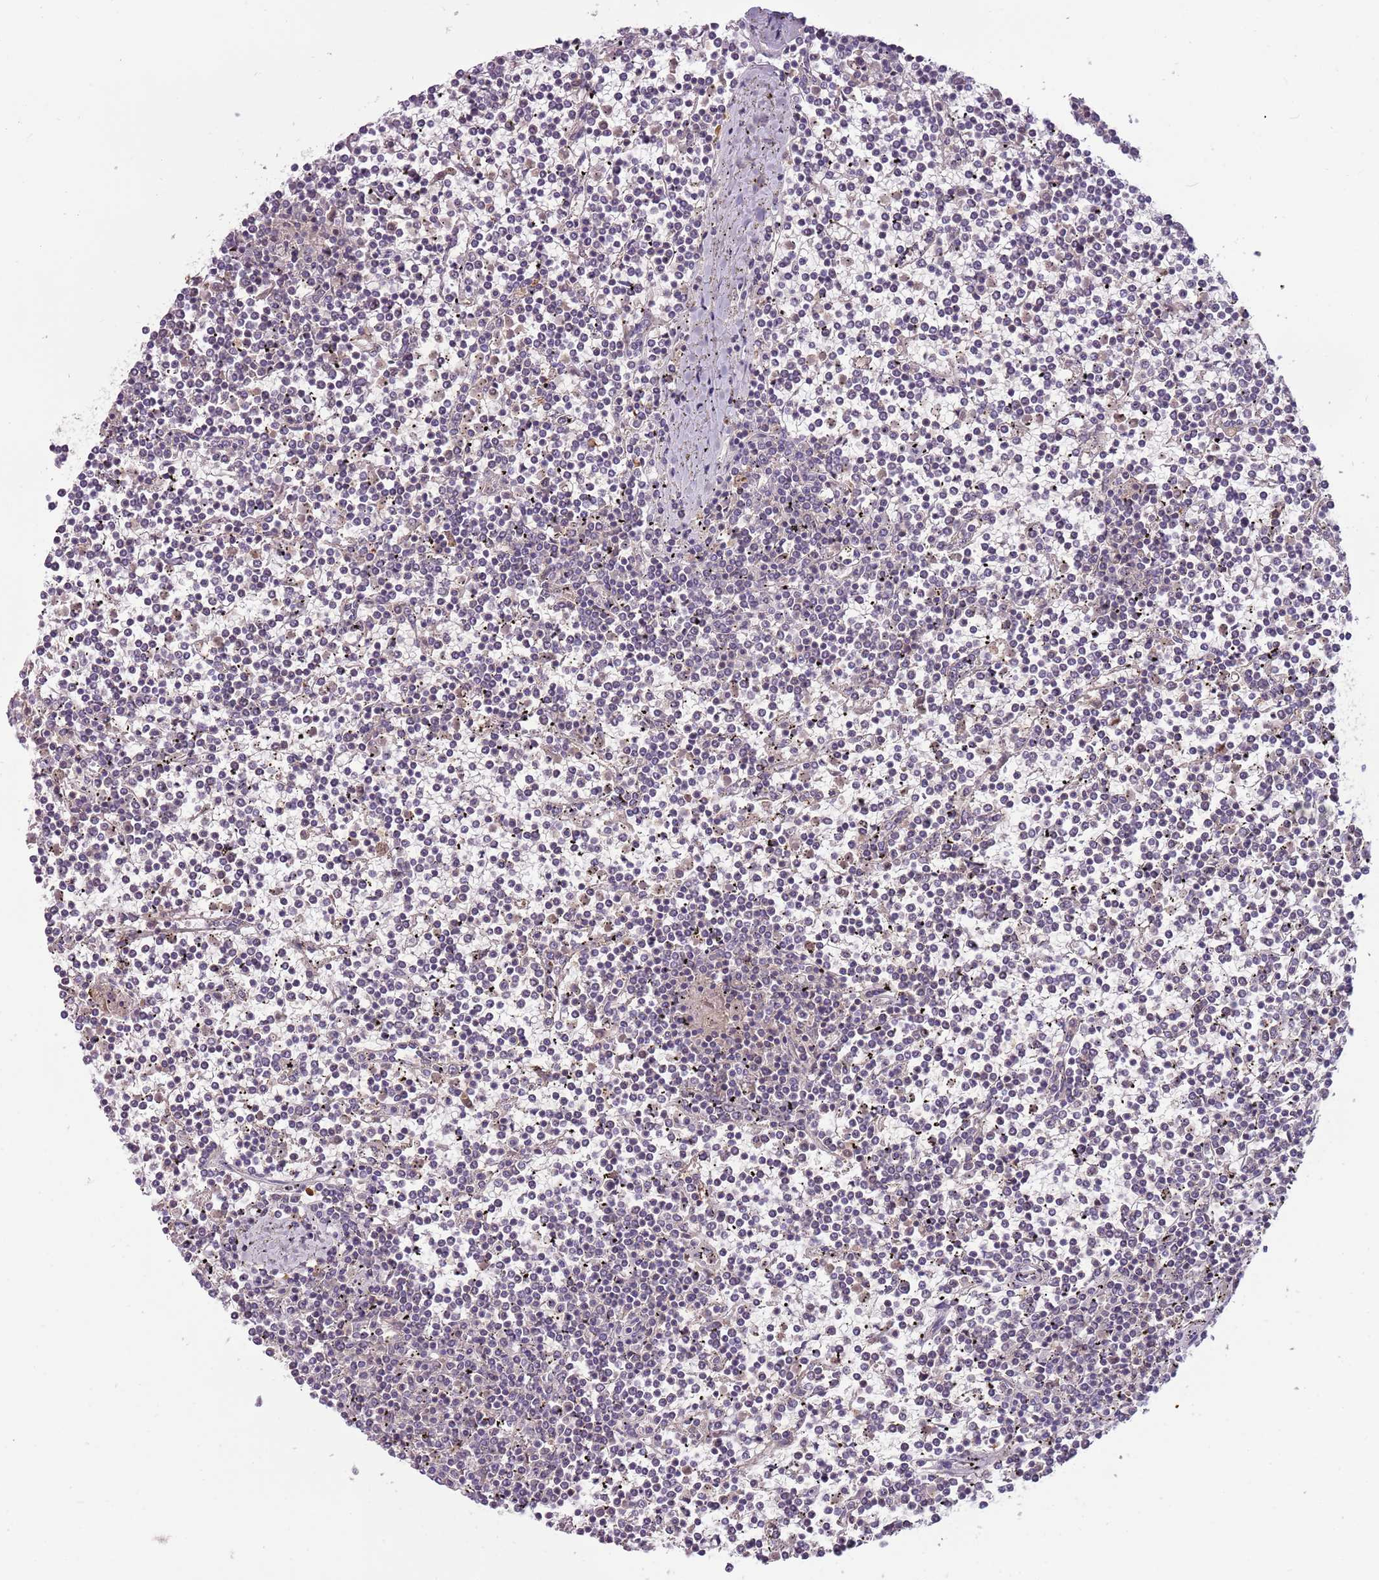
{"staining": {"intensity": "negative", "quantity": "none", "location": "none"}, "tissue": "lymphoma", "cell_type": "Tumor cells", "image_type": "cancer", "snomed": [{"axis": "morphology", "description": "Malignant lymphoma, non-Hodgkin's type, Low grade"}, {"axis": "topography", "description": "Spleen"}], "caption": "Tumor cells show no significant positivity in low-grade malignant lymphoma, non-Hodgkin's type.", "gene": "ARHGAP5", "patient": {"sex": "female", "age": 19}}